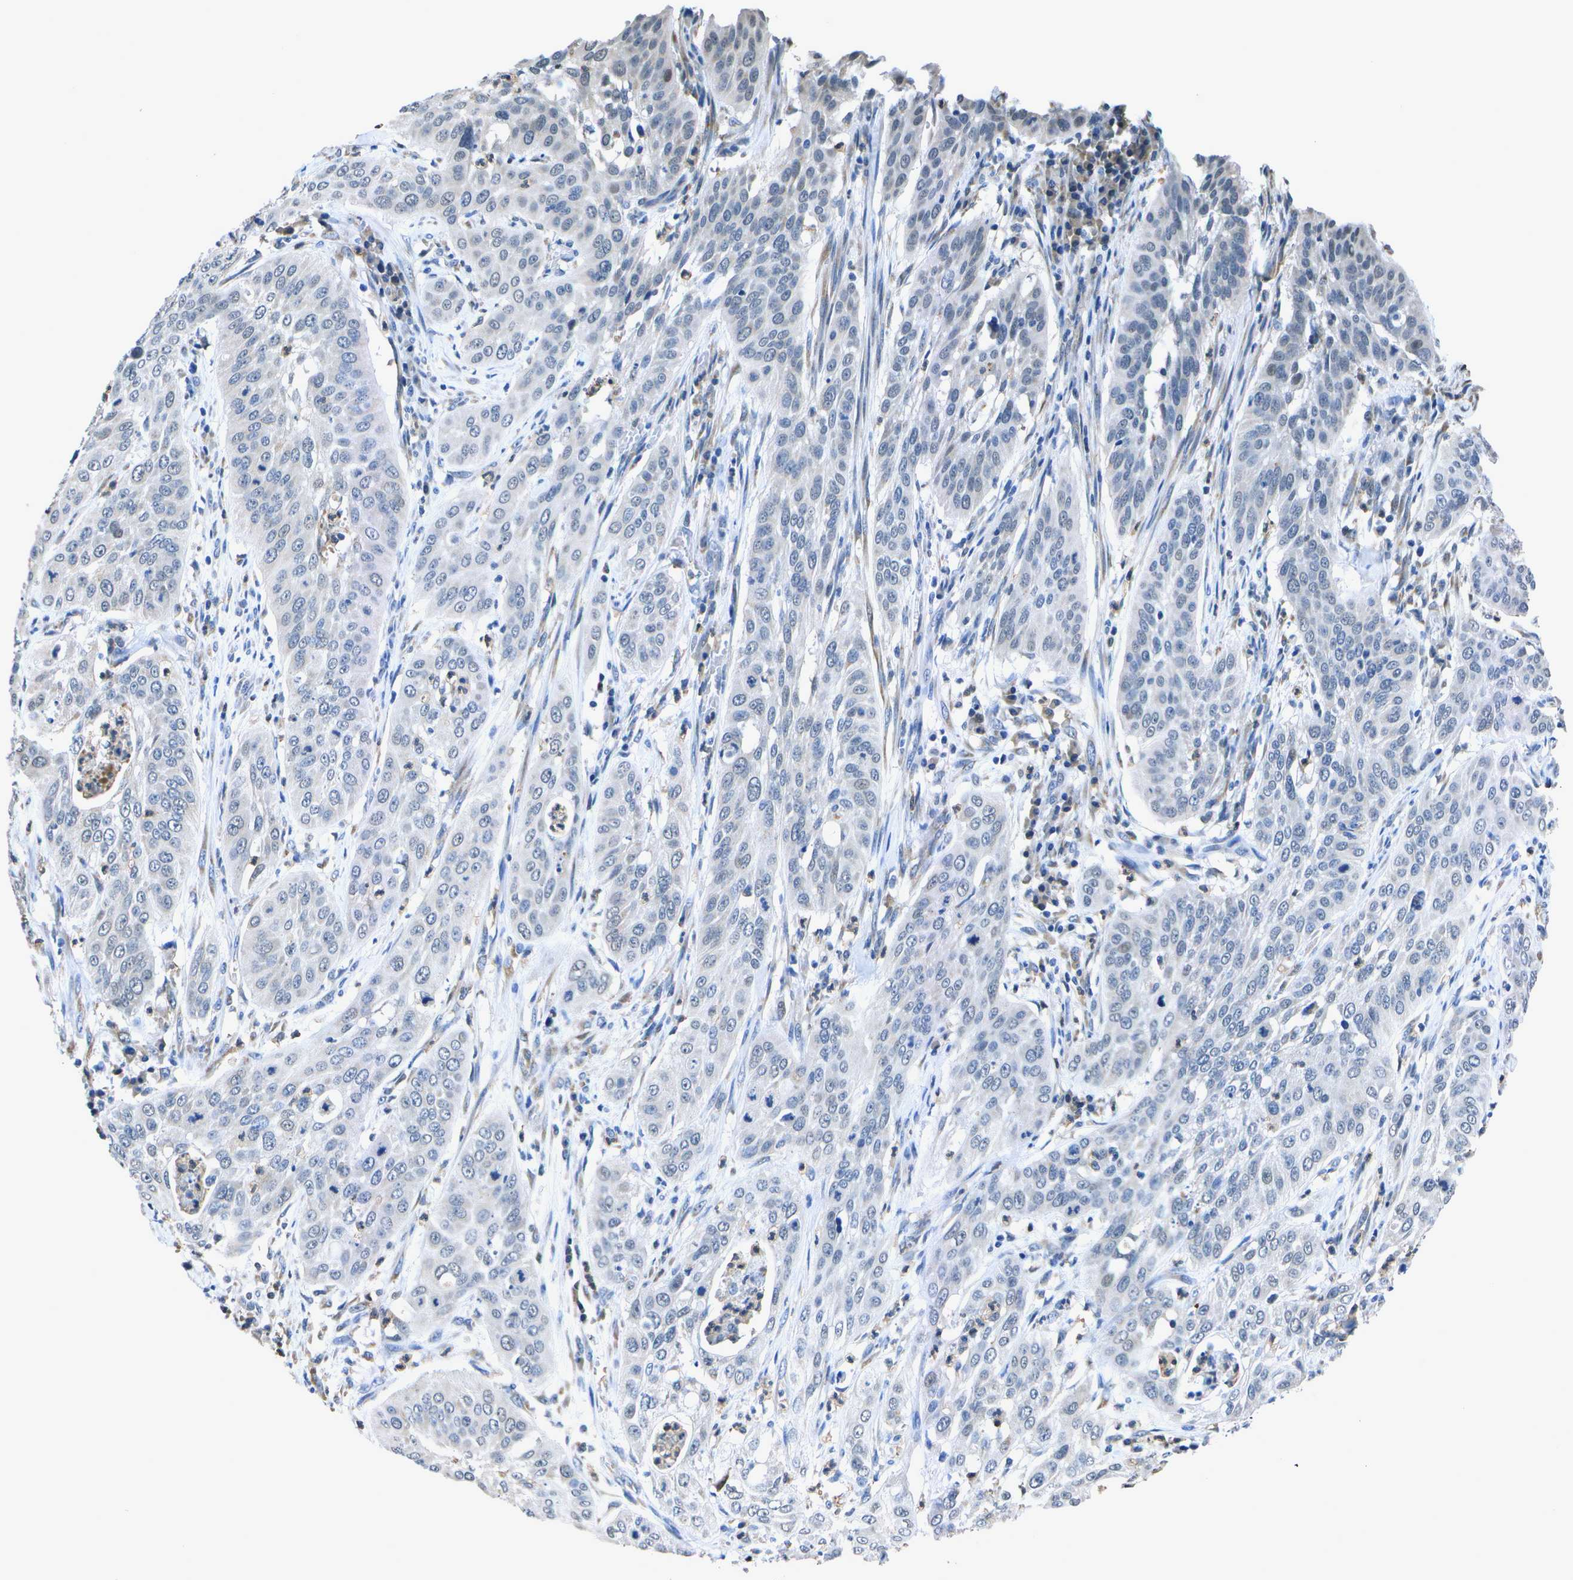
{"staining": {"intensity": "negative", "quantity": "none", "location": "none"}, "tissue": "cervical cancer", "cell_type": "Tumor cells", "image_type": "cancer", "snomed": [{"axis": "morphology", "description": "Normal tissue, NOS"}, {"axis": "morphology", "description": "Squamous cell carcinoma, NOS"}, {"axis": "topography", "description": "Cervix"}], "caption": "Immunohistochemical staining of cervical squamous cell carcinoma exhibits no significant positivity in tumor cells.", "gene": "DSE", "patient": {"sex": "female", "age": 39}}